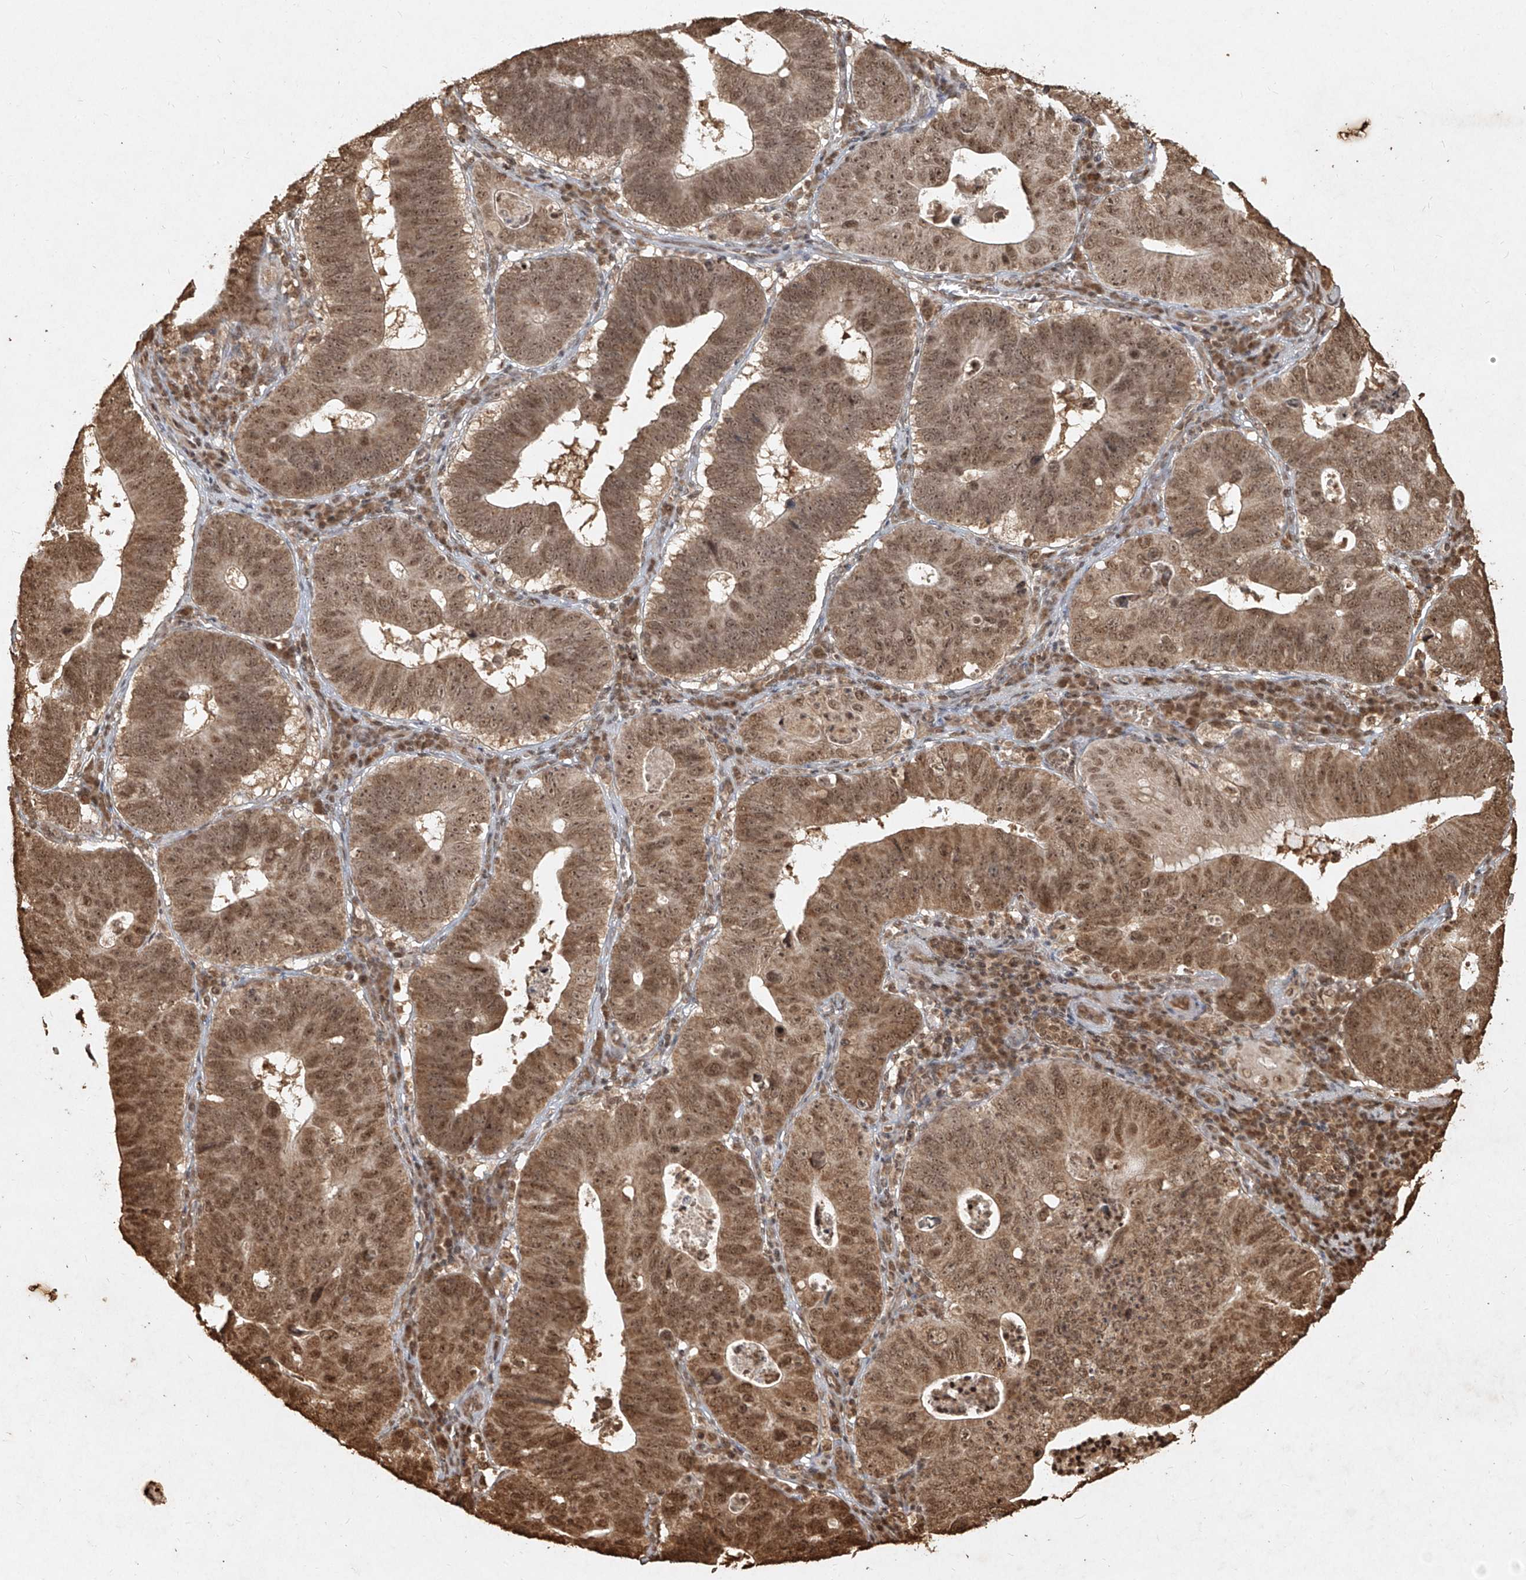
{"staining": {"intensity": "moderate", "quantity": ">75%", "location": "cytoplasmic/membranous,nuclear"}, "tissue": "stomach cancer", "cell_type": "Tumor cells", "image_type": "cancer", "snomed": [{"axis": "morphology", "description": "Adenocarcinoma, NOS"}, {"axis": "topography", "description": "Stomach"}], "caption": "IHC histopathology image of stomach cancer (adenocarcinoma) stained for a protein (brown), which exhibits medium levels of moderate cytoplasmic/membranous and nuclear staining in about >75% of tumor cells.", "gene": "UBE2K", "patient": {"sex": "male", "age": 59}}